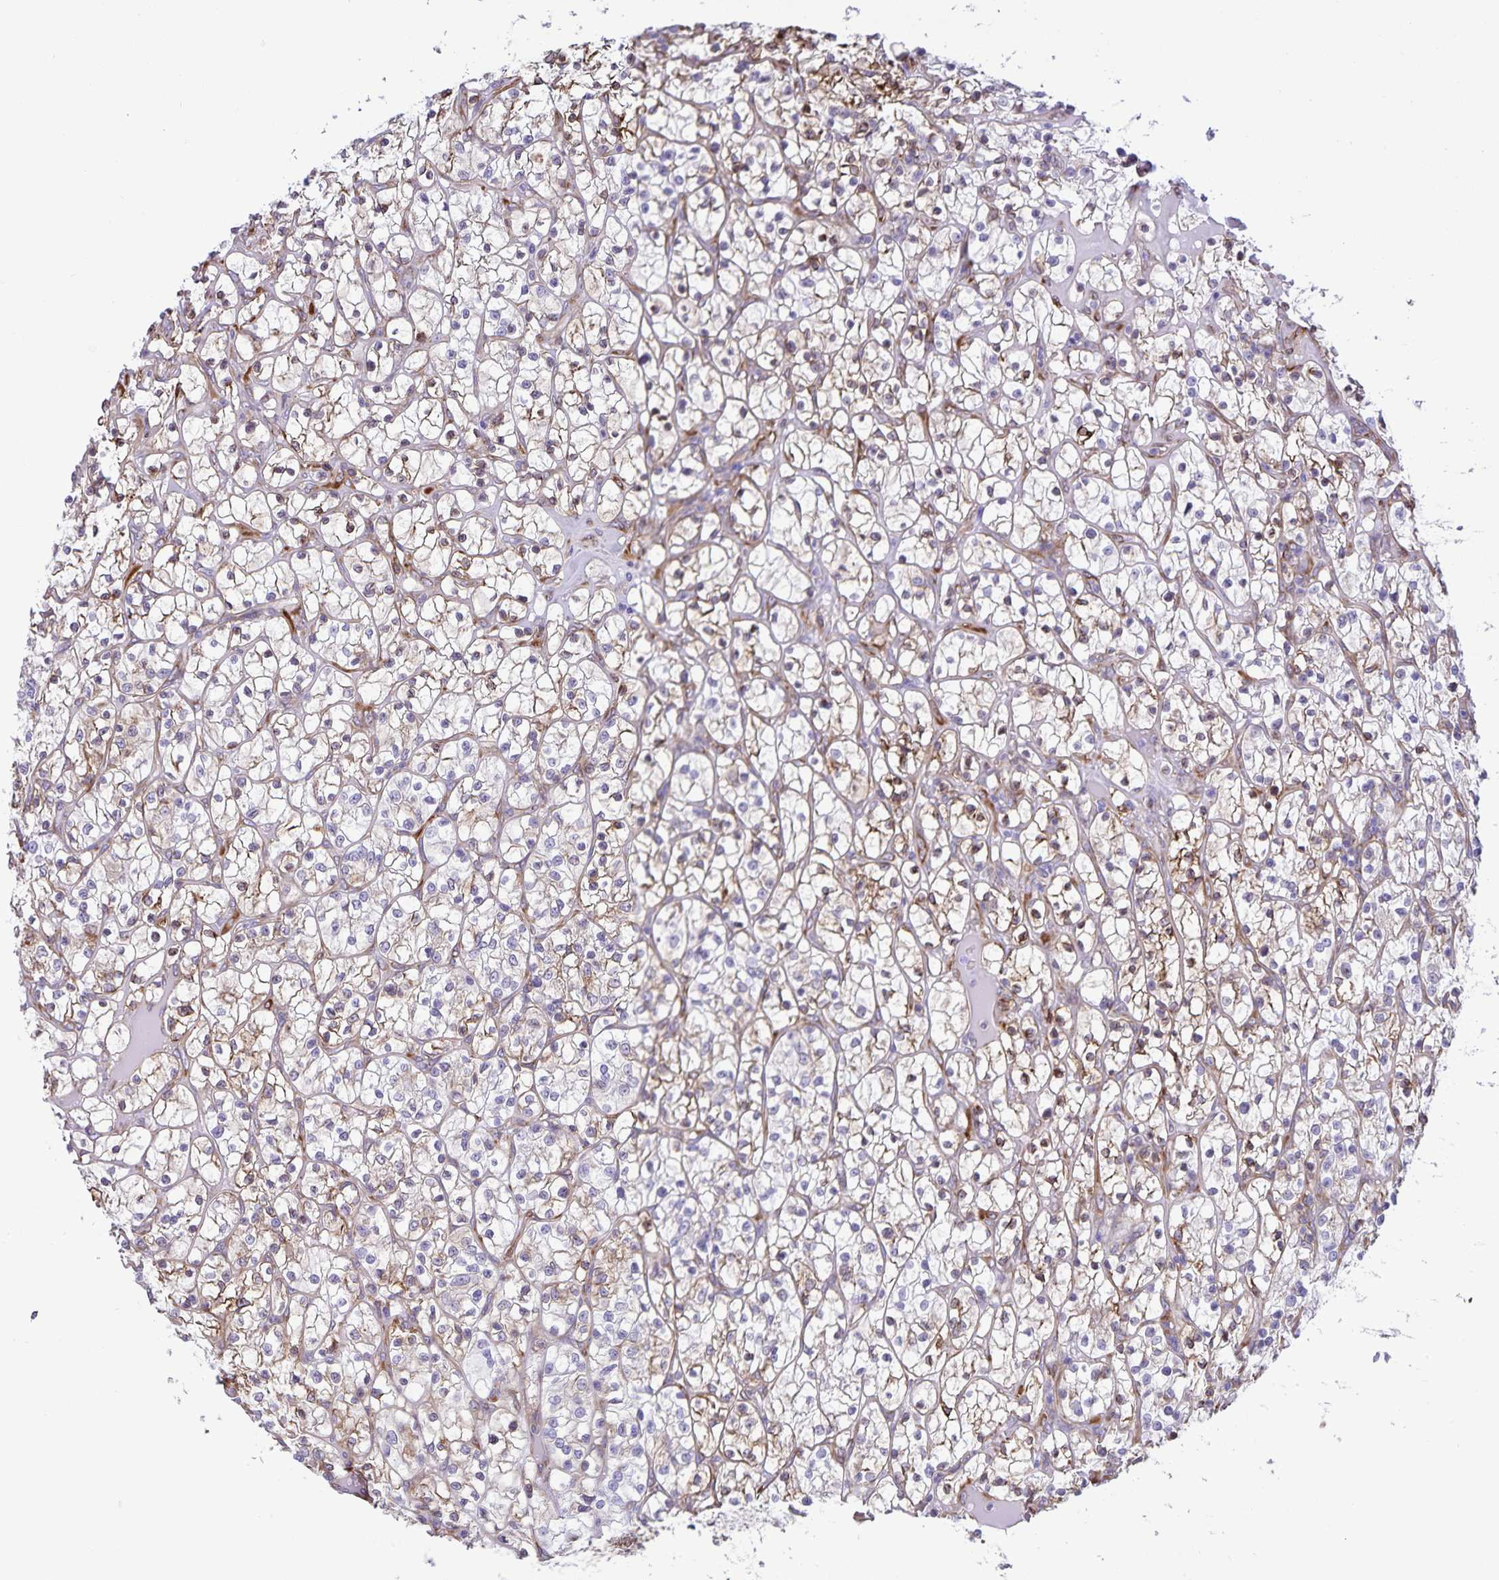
{"staining": {"intensity": "weak", "quantity": "25%-75%", "location": "cytoplasmic/membranous"}, "tissue": "renal cancer", "cell_type": "Tumor cells", "image_type": "cancer", "snomed": [{"axis": "morphology", "description": "Adenocarcinoma, NOS"}, {"axis": "topography", "description": "Kidney"}], "caption": "A low amount of weak cytoplasmic/membranous staining is seen in about 25%-75% of tumor cells in renal cancer tissue. (IHC, brightfield microscopy, high magnification).", "gene": "RCN1", "patient": {"sex": "female", "age": 64}}